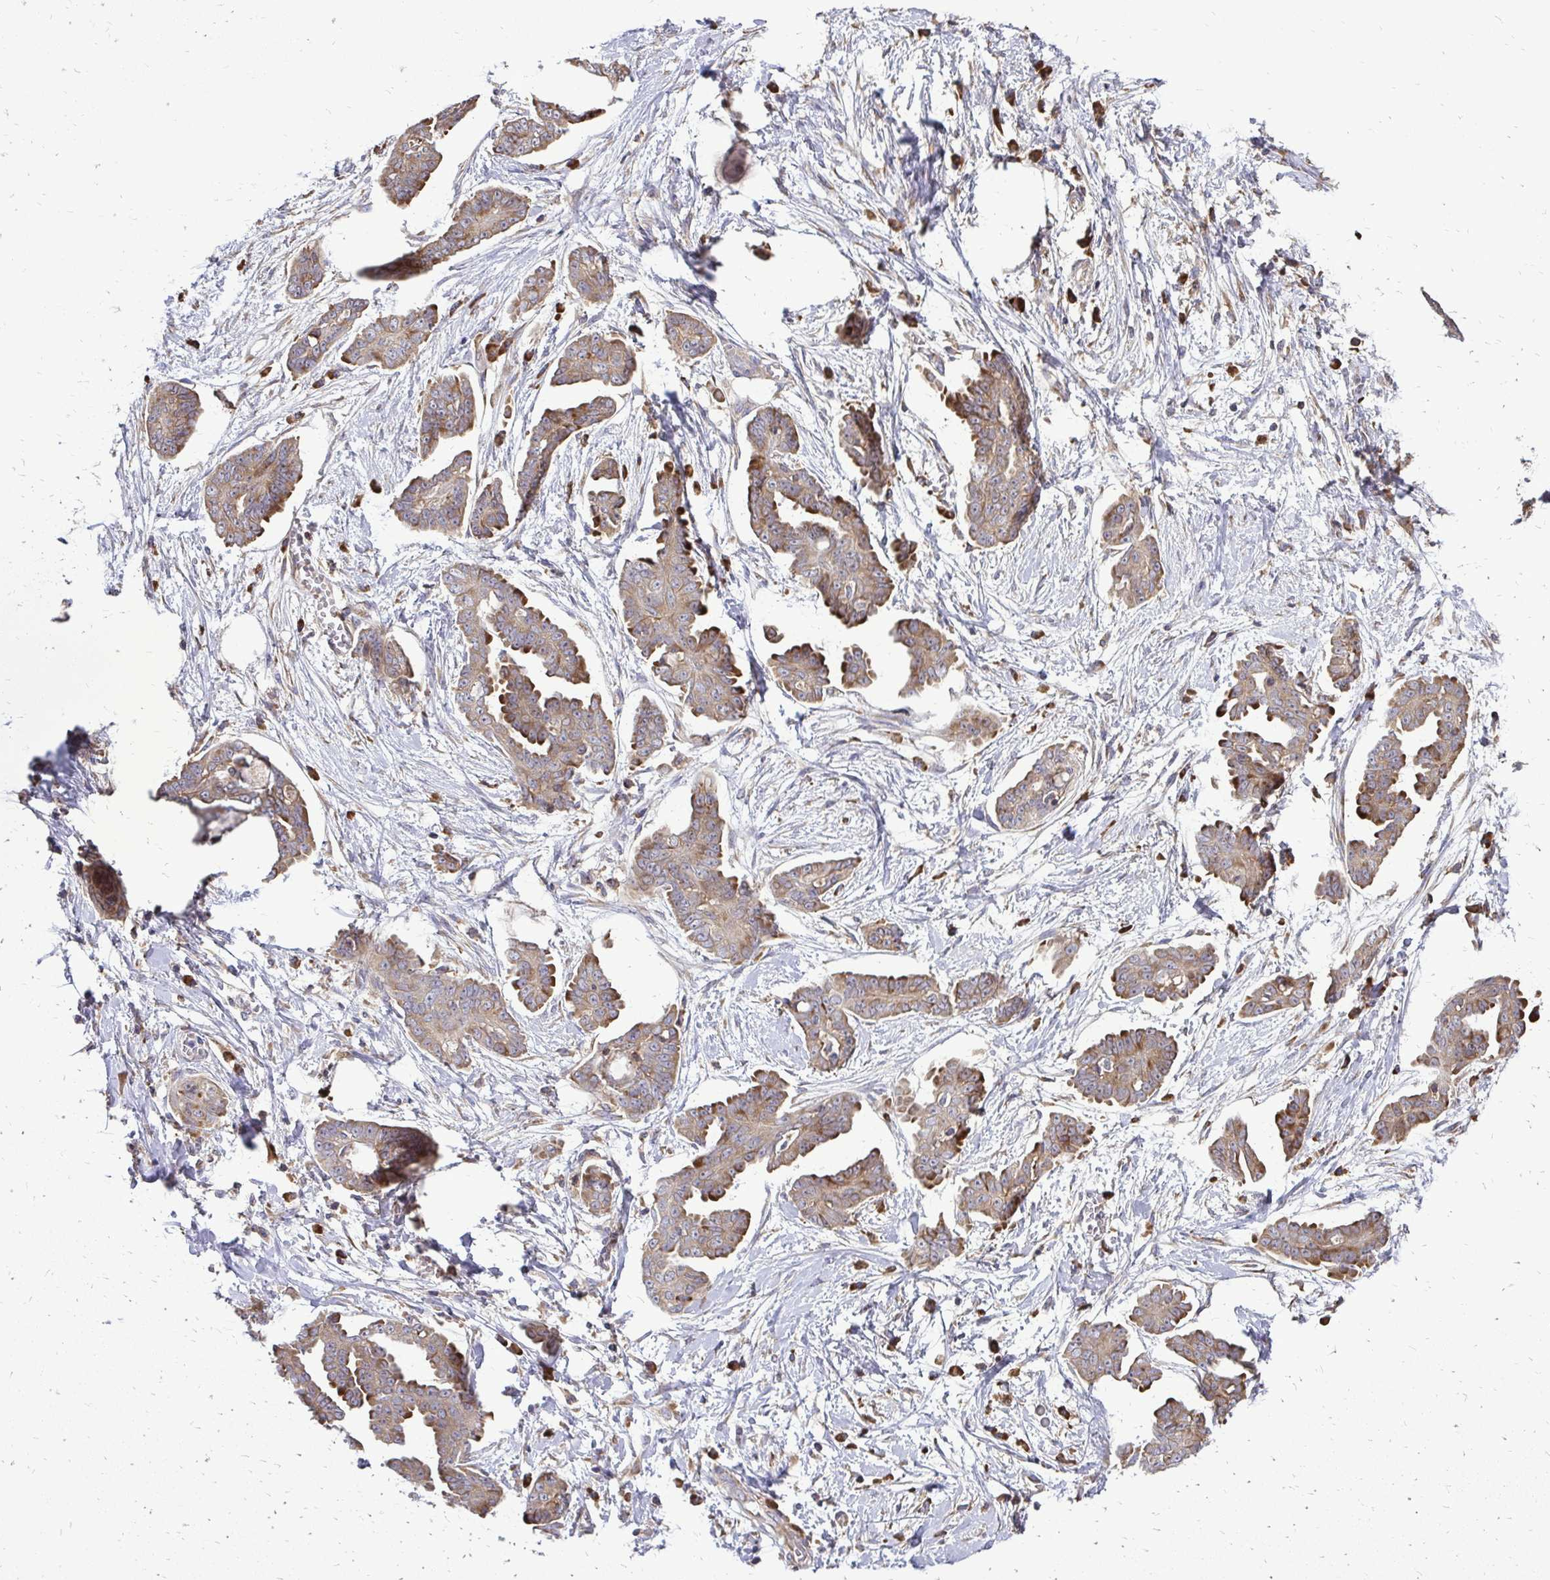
{"staining": {"intensity": "moderate", "quantity": ">75%", "location": "cytoplasmic/membranous"}, "tissue": "ovarian cancer", "cell_type": "Tumor cells", "image_type": "cancer", "snomed": [{"axis": "morphology", "description": "Cystadenocarcinoma, serous, NOS"}, {"axis": "topography", "description": "Ovary"}], "caption": "Protein expression analysis of ovarian cancer (serous cystadenocarcinoma) demonstrates moderate cytoplasmic/membranous expression in about >75% of tumor cells. Ihc stains the protein in brown and the nuclei are stained blue.", "gene": "RPS3", "patient": {"sex": "female", "age": 71}}